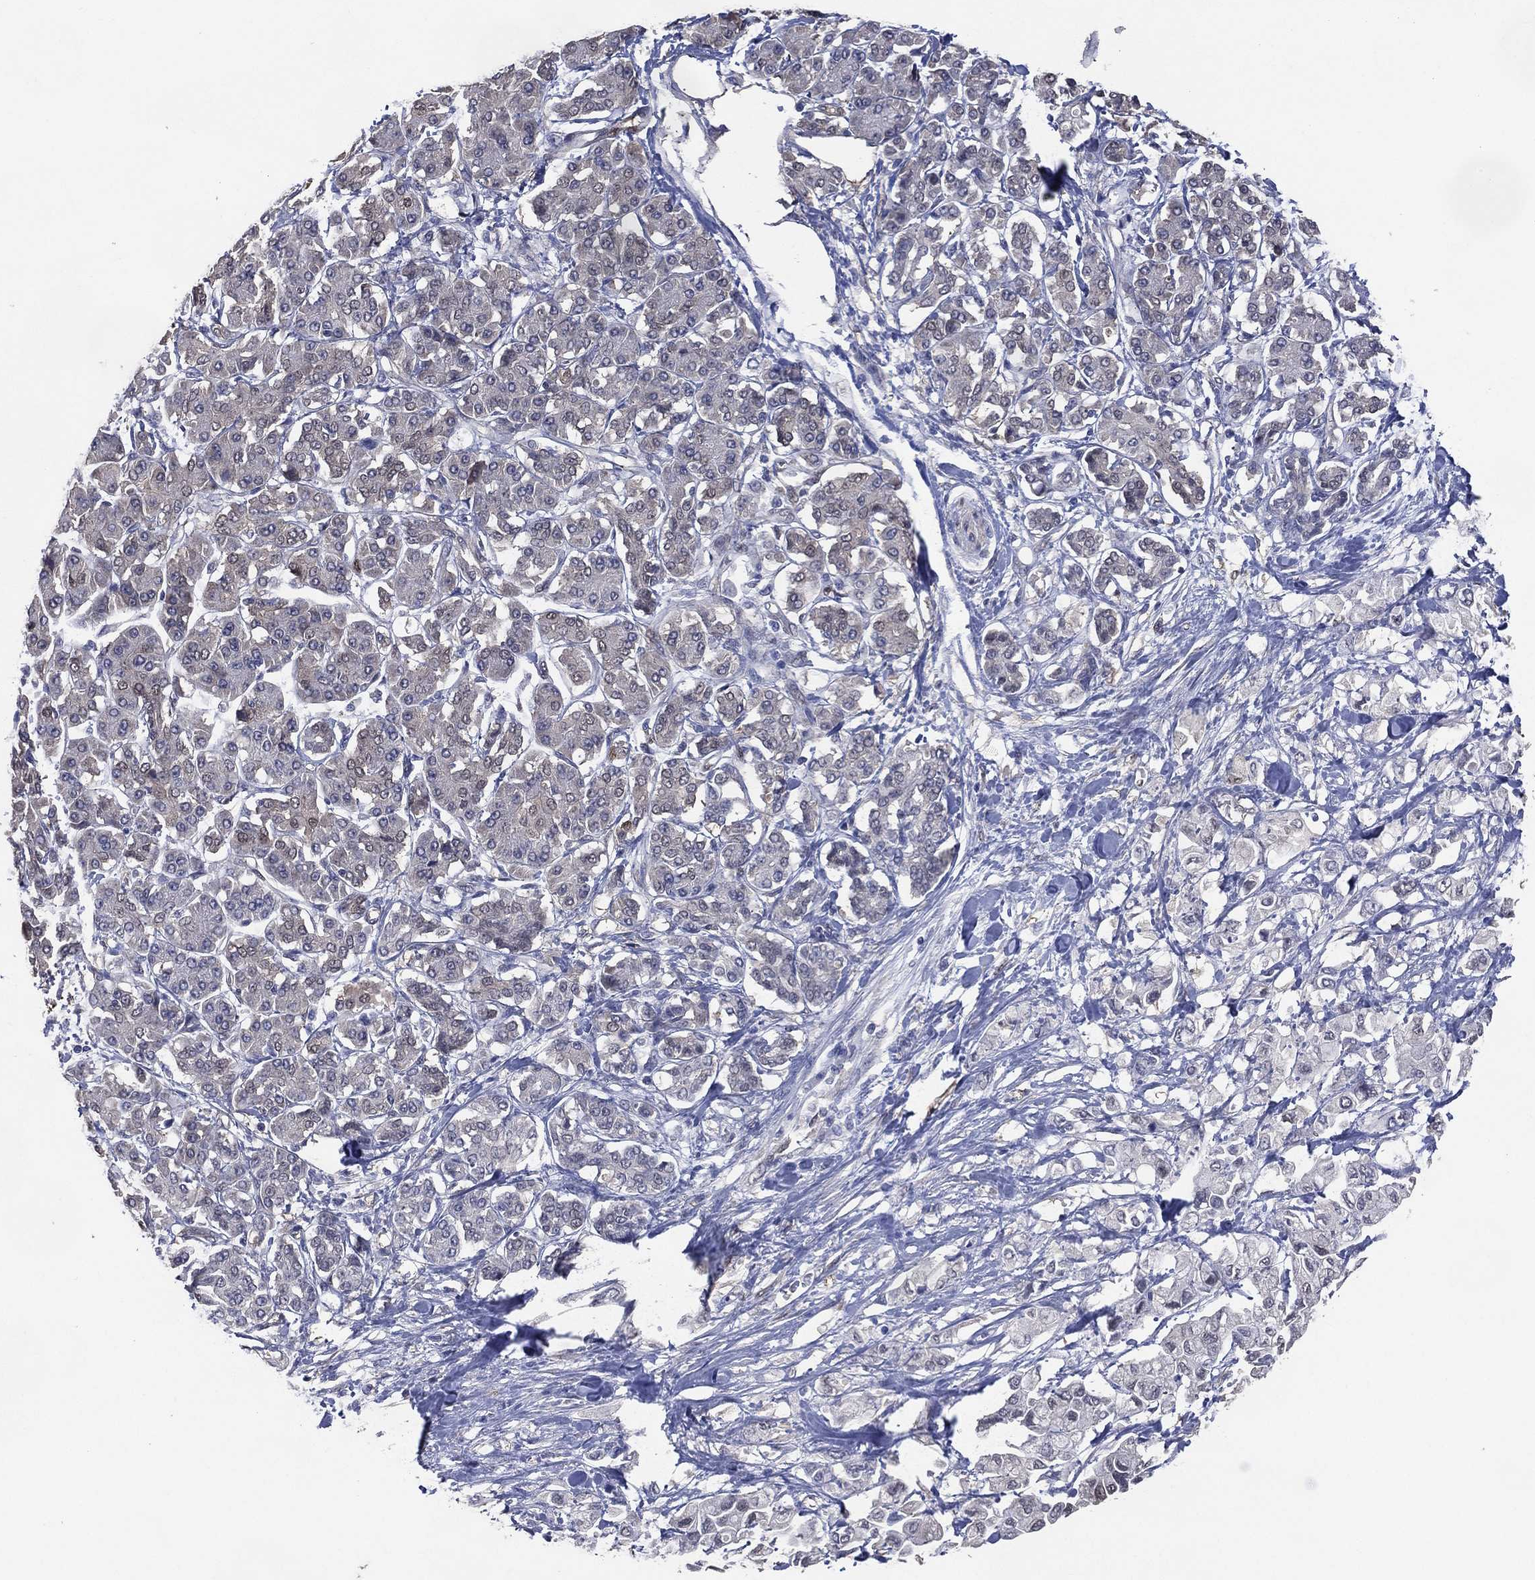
{"staining": {"intensity": "weak", "quantity": "<25%", "location": "nuclear"}, "tissue": "pancreatic cancer", "cell_type": "Tumor cells", "image_type": "cancer", "snomed": [{"axis": "morphology", "description": "Adenocarcinoma, NOS"}, {"axis": "topography", "description": "Pancreas"}], "caption": "Tumor cells are negative for brown protein staining in adenocarcinoma (pancreatic).", "gene": "AK1", "patient": {"sex": "female", "age": 56}}